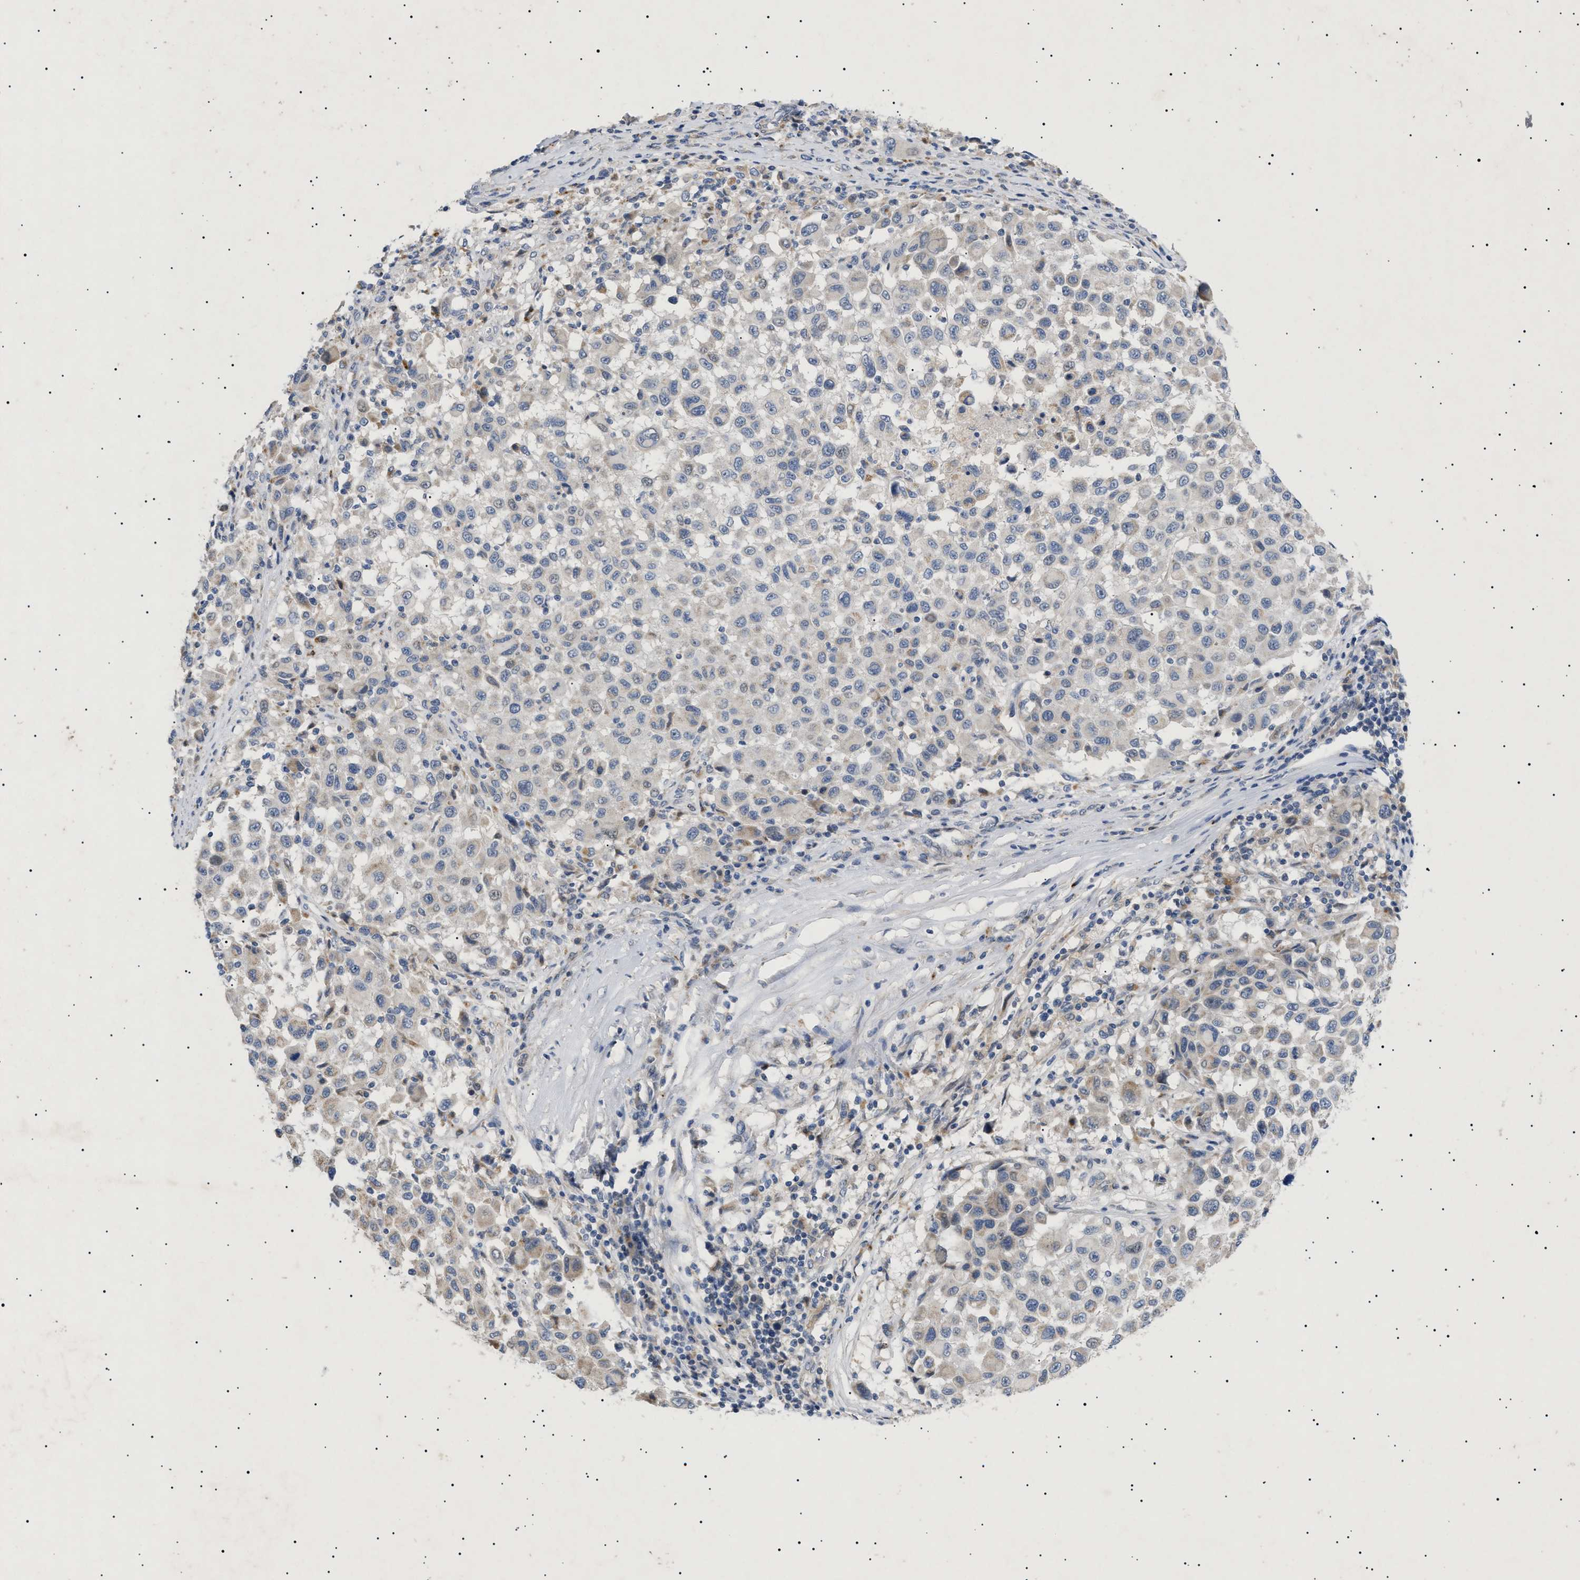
{"staining": {"intensity": "weak", "quantity": "<25%", "location": "cytoplasmic/membranous"}, "tissue": "melanoma", "cell_type": "Tumor cells", "image_type": "cancer", "snomed": [{"axis": "morphology", "description": "Malignant melanoma, Metastatic site"}, {"axis": "topography", "description": "Lymph node"}], "caption": "This is a micrograph of immunohistochemistry staining of melanoma, which shows no expression in tumor cells.", "gene": "SIRT5", "patient": {"sex": "male", "age": 61}}